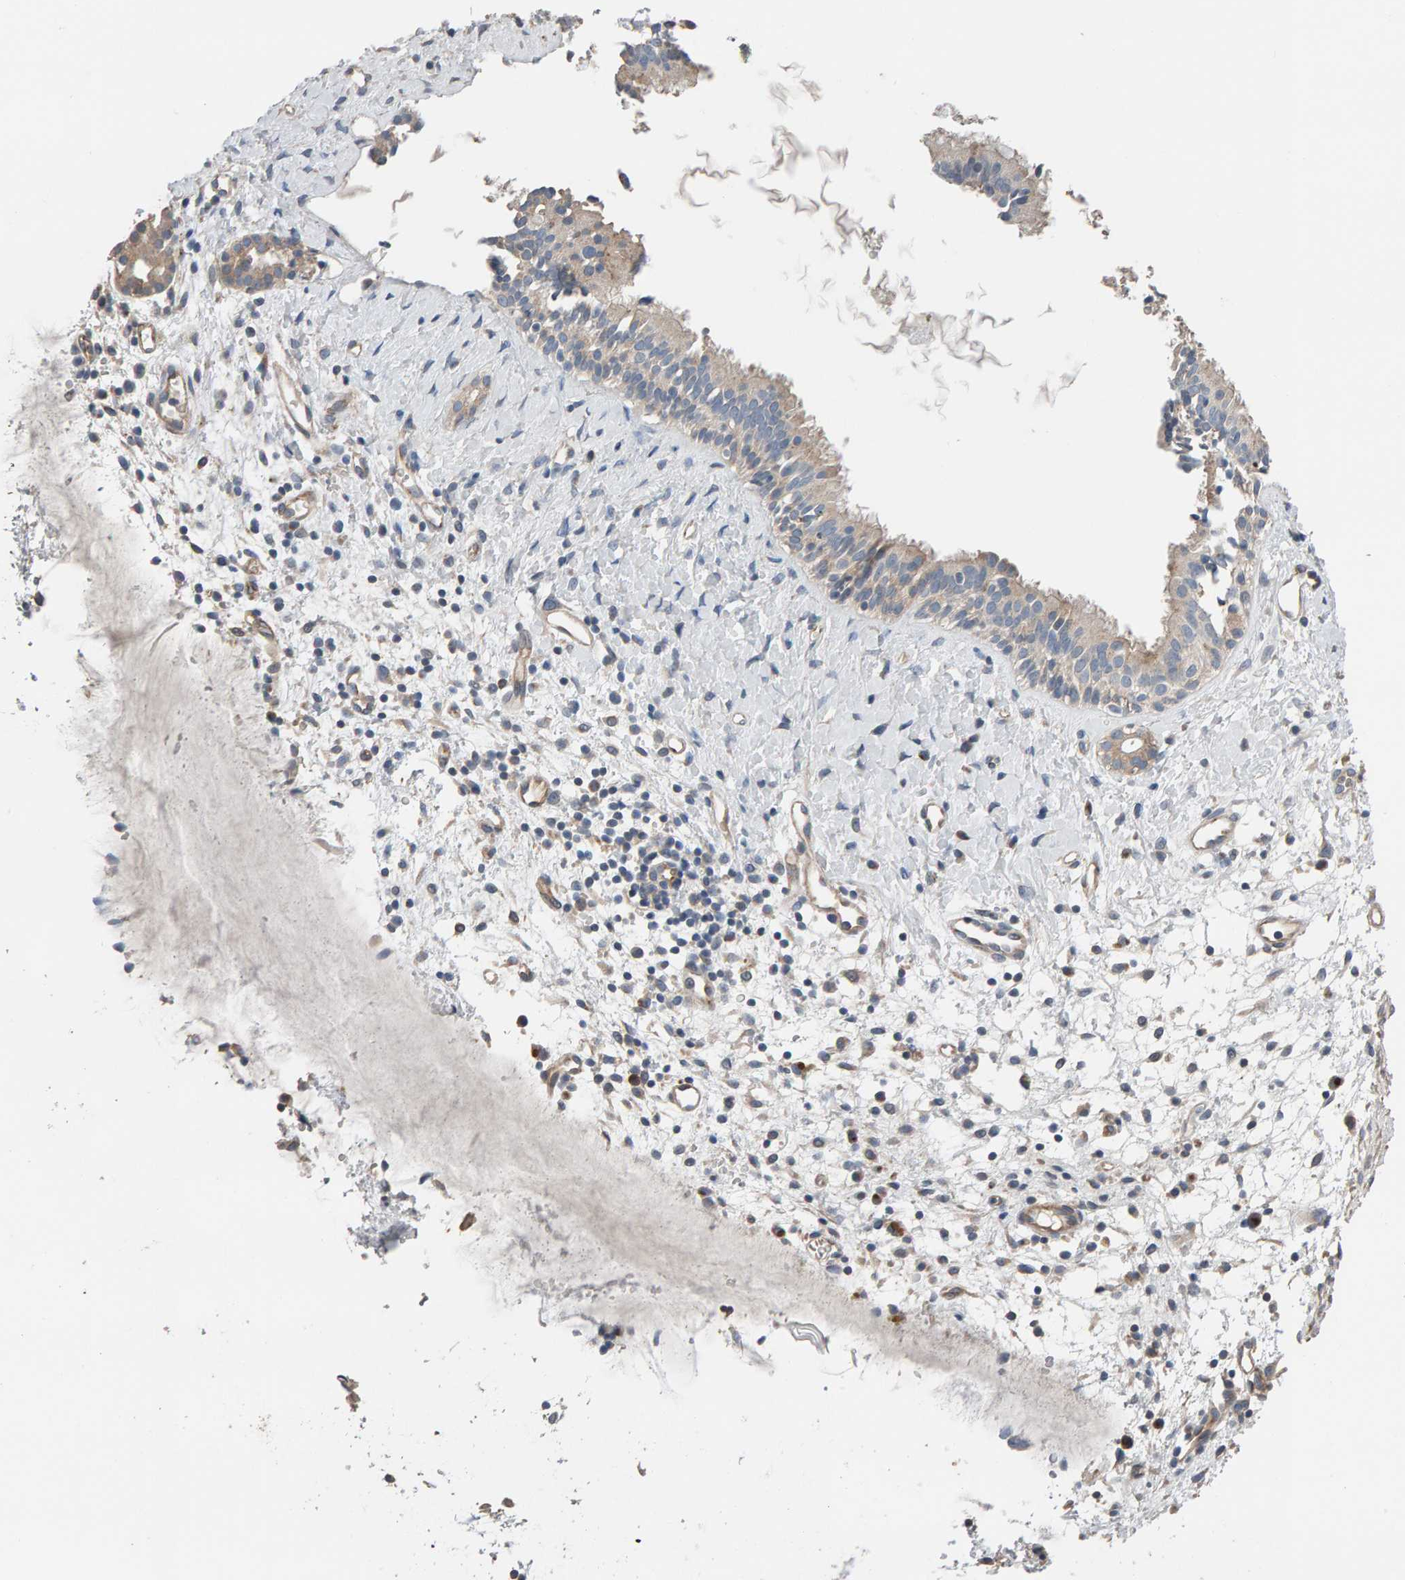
{"staining": {"intensity": "weak", "quantity": "25%-75%", "location": "cytoplasmic/membranous"}, "tissue": "nasopharynx", "cell_type": "Respiratory epithelial cells", "image_type": "normal", "snomed": [{"axis": "morphology", "description": "Normal tissue, NOS"}, {"axis": "topography", "description": "Nasopharynx"}], "caption": "Immunohistochemistry (DAB (3,3'-diaminobenzidine)) staining of normal nasopharynx displays weak cytoplasmic/membranous protein staining in approximately 25%-75% of respiratory epithelial cells. The protein is stained brown, and the nuclei are stained in blue (DAB IHC with brightfield microscopy, high magnification).", "gene": "IPPK", "patient": {"sex": "male", "age": 22}}